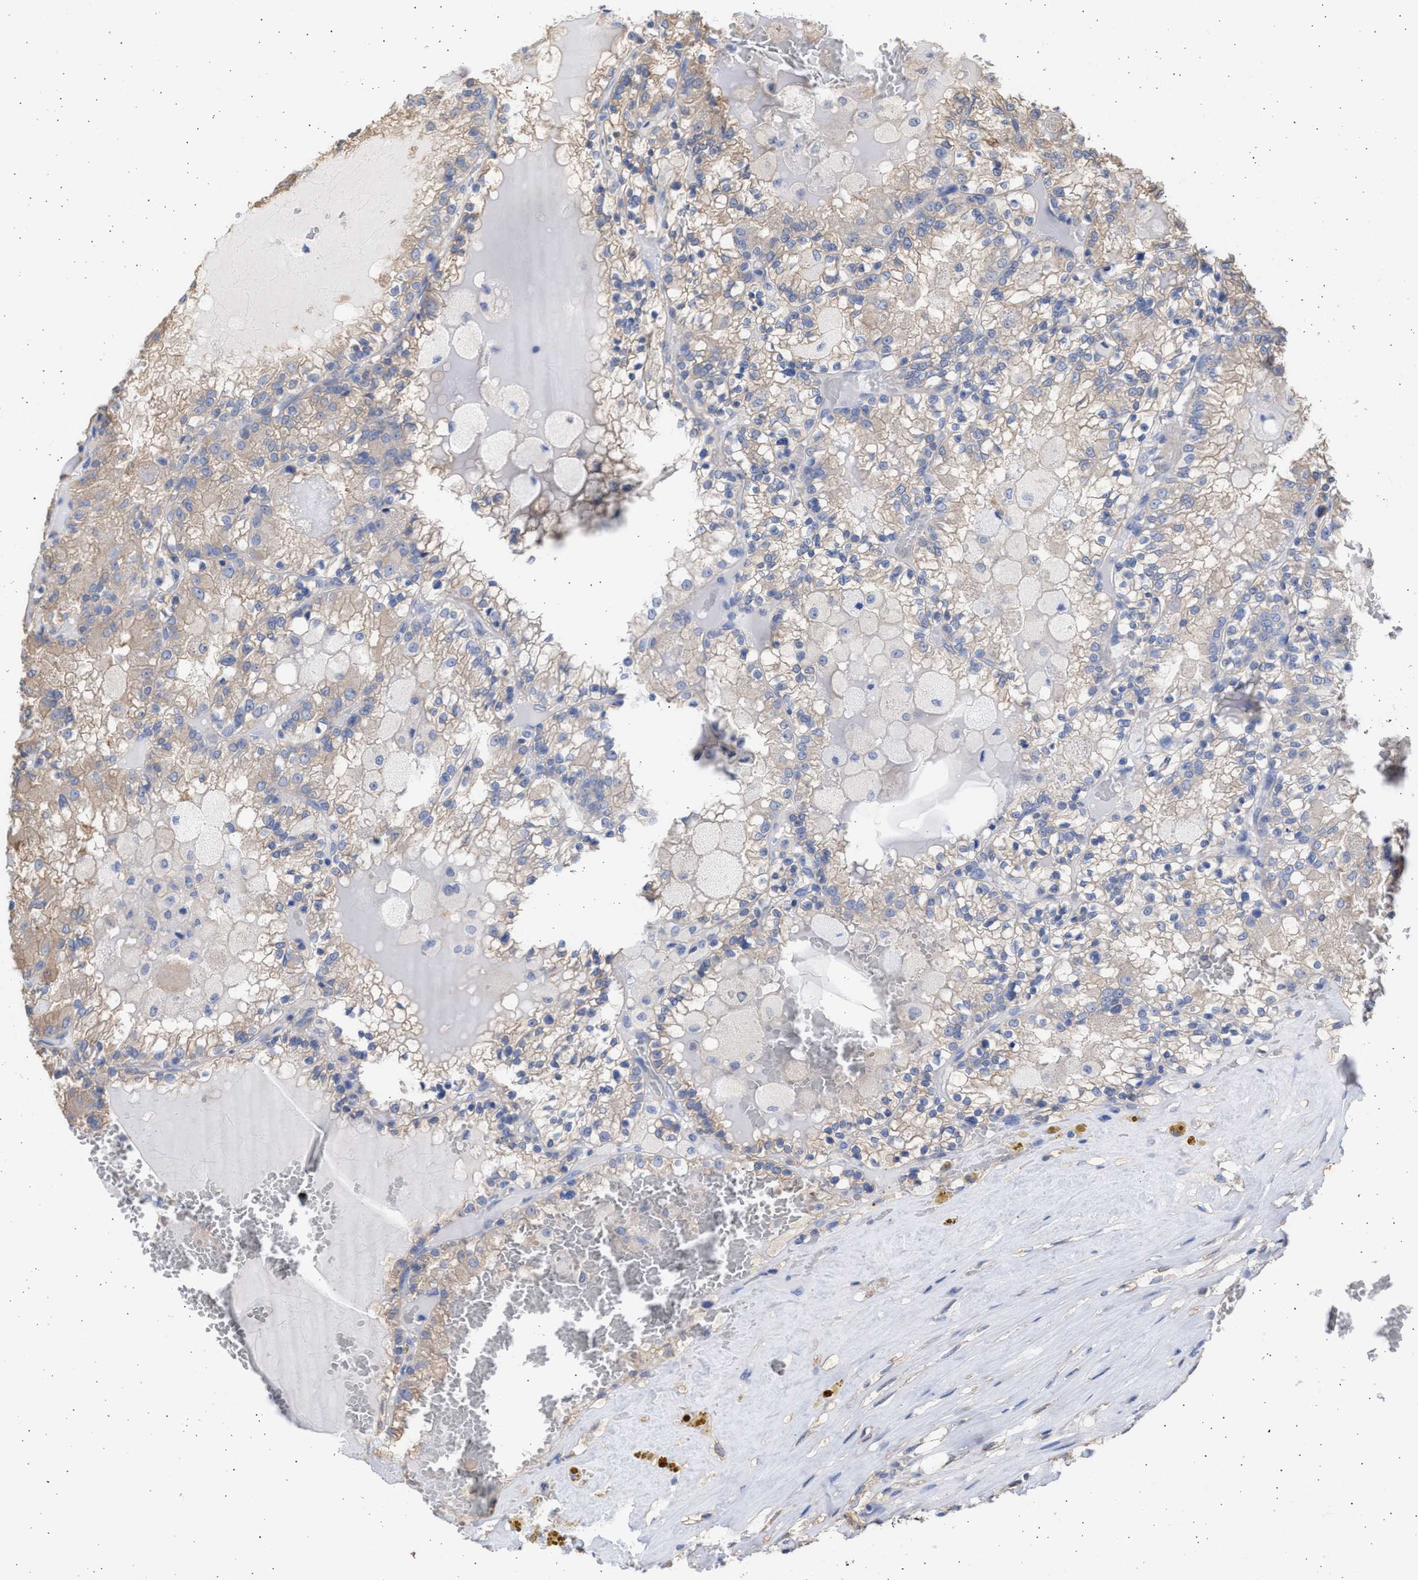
{"staining": {"intensity": "weak", "quantity": "<25%", "location": "cytoplasmic/membranous"}, "tissue": "renal cancer", "cell_type": "Tumor cells", "image_type": "cancer", "snomed": [{"axis": "morphology", "description": "Adenocarcinoma, NOS"}, {"axis": "topography", "description": "Kidney"}], "caption": "Tumor cells show no significant positivity in renal adenocarcinoma.", "gene": "ALDOC", "patient": {"sex": "female", "age": 56}}